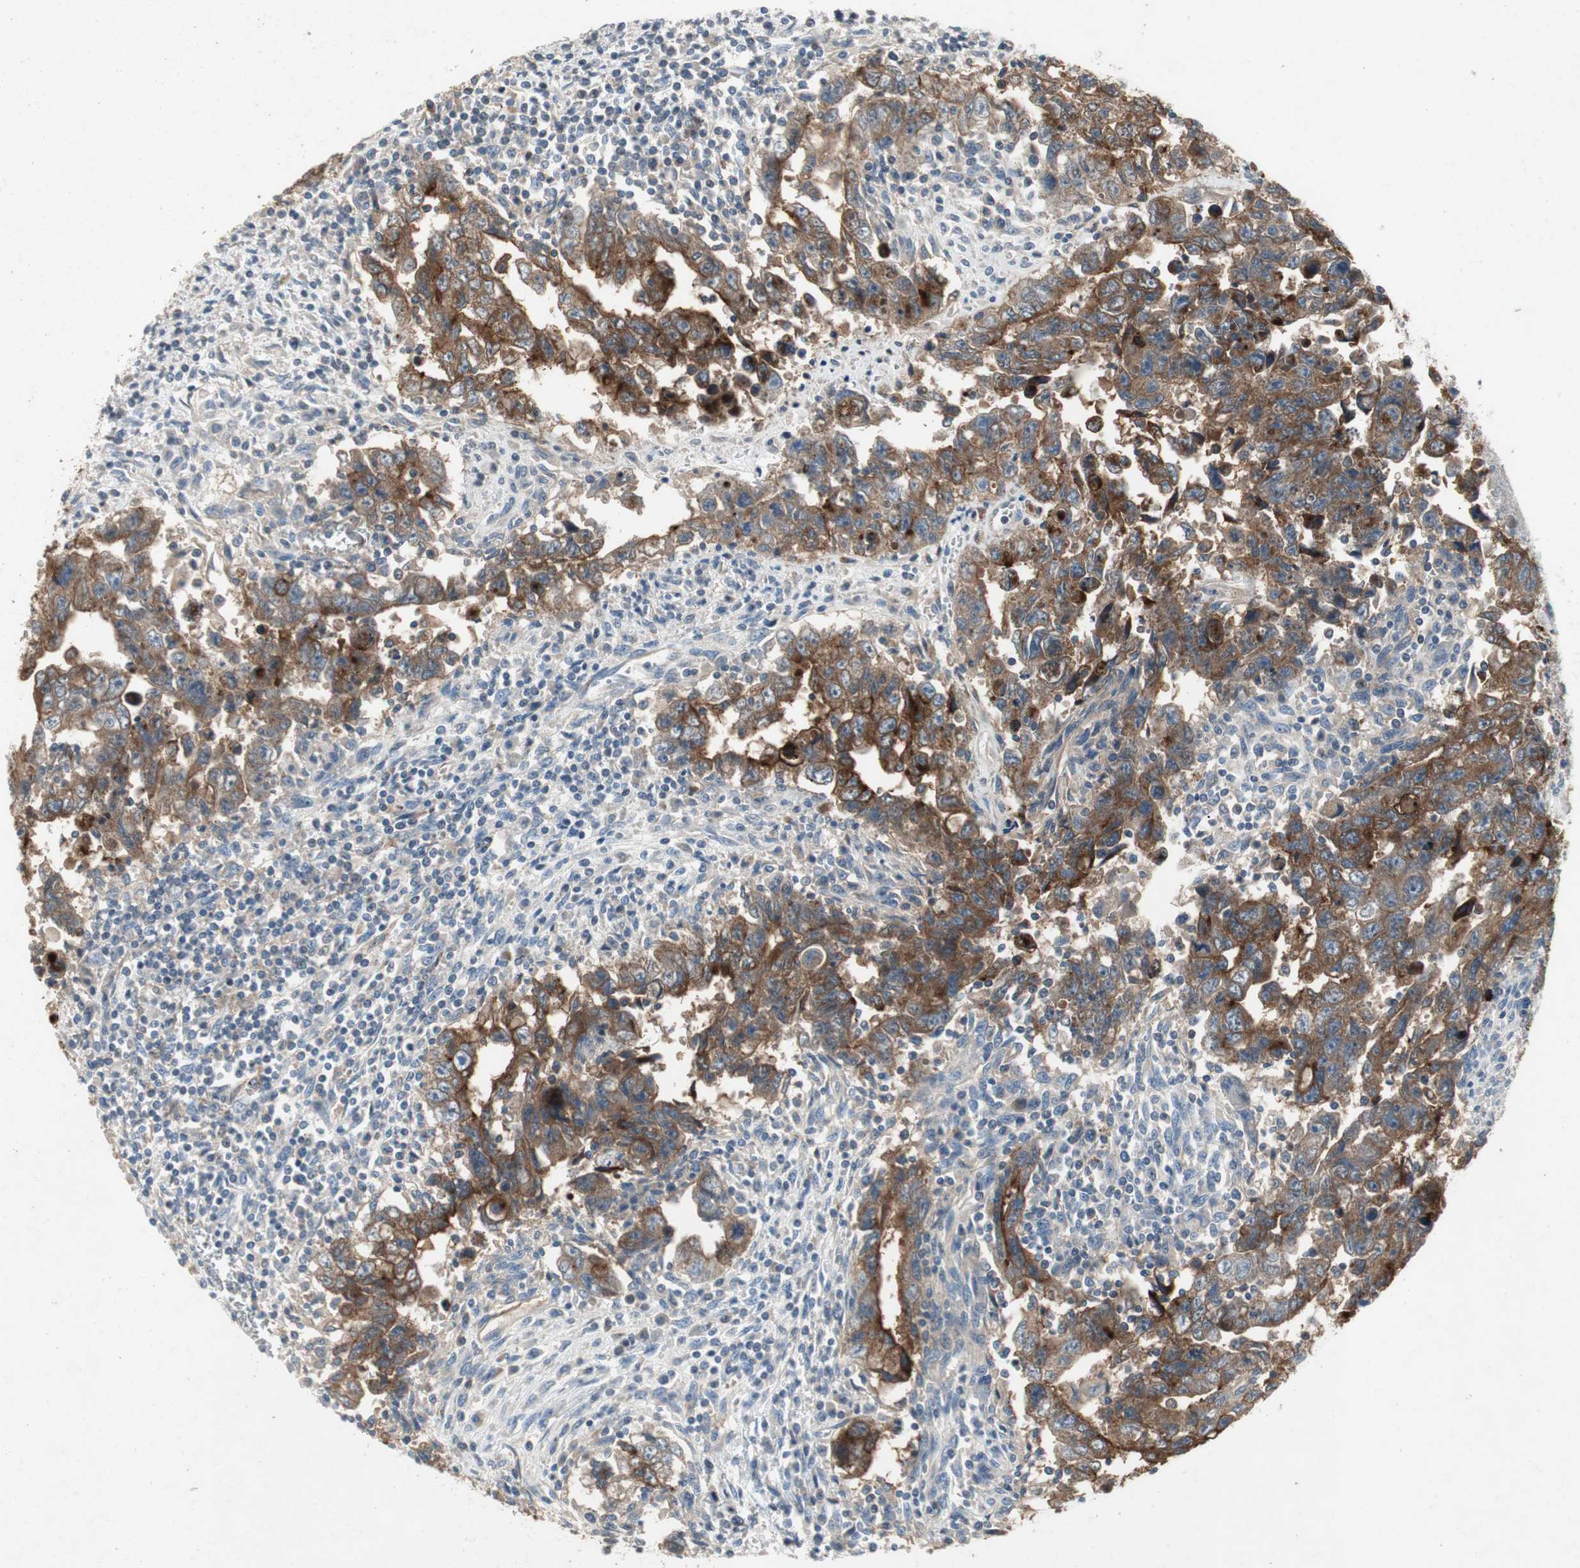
{"staining": {"intensity": "moderate", "quantity": ">75%", "location": "cytoplasmic/membranous"}, "tissue": "testis cancer", "cell_type": "Tumor cells", "image_type": "cancer", "snomed": [{"axis": "morphology", "description": "Carcinoma, Embryonal, NOS"}, {"axis": "topography", "description": "Testis"}], "caption": "Protein analysis of testis cancer (embryonal carcinoma) tissue demonstrates moderate cytoplasmic/membranous expression in about >75% of tumor cells.", "gene": "ALPL", "patient": {"sex": "male", "age": 28}}